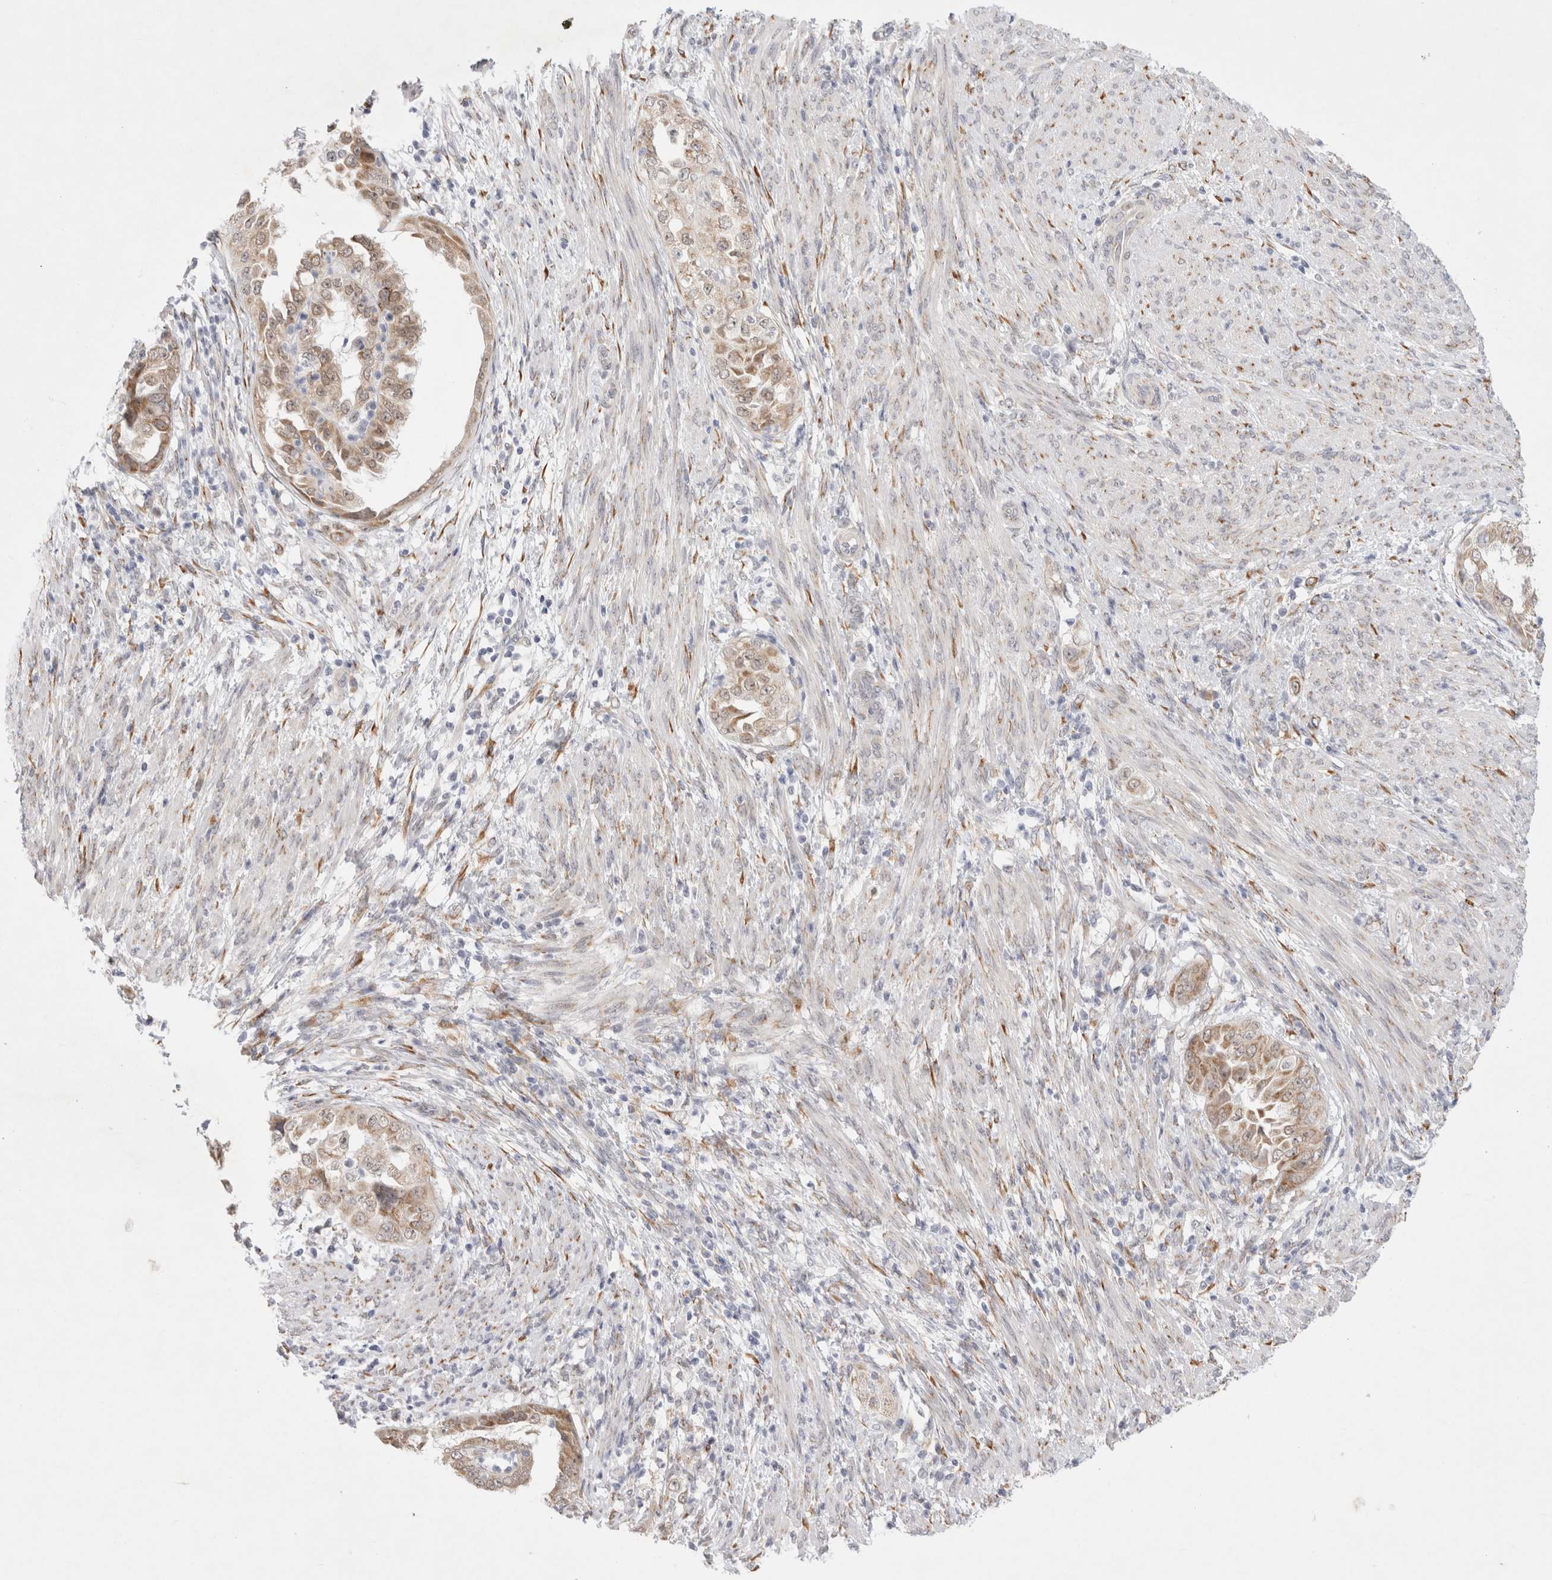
{"staining": {"intensity": "weak", "quantity": ">75%", "location": "cytoplasmic/membranous"}, "tissue": "endometrial cancer", "cell_type": "Tumor cells", "image_type": "cancer", "snomed": [{"axis": "morphology", "description": "Adenocarcinoma, NOS"}, {"axis": "topography", "description": "Endometrium"}], "caption": "Immunohistochemical staining of endometrial cancer (adenocarcinoma) shows low levels of weak cytoplasmic/membranous positivity in approximately >75% of tumor cells.", "gene": "TRMT1L", "patient": {"sex": "female", "age": 85}}